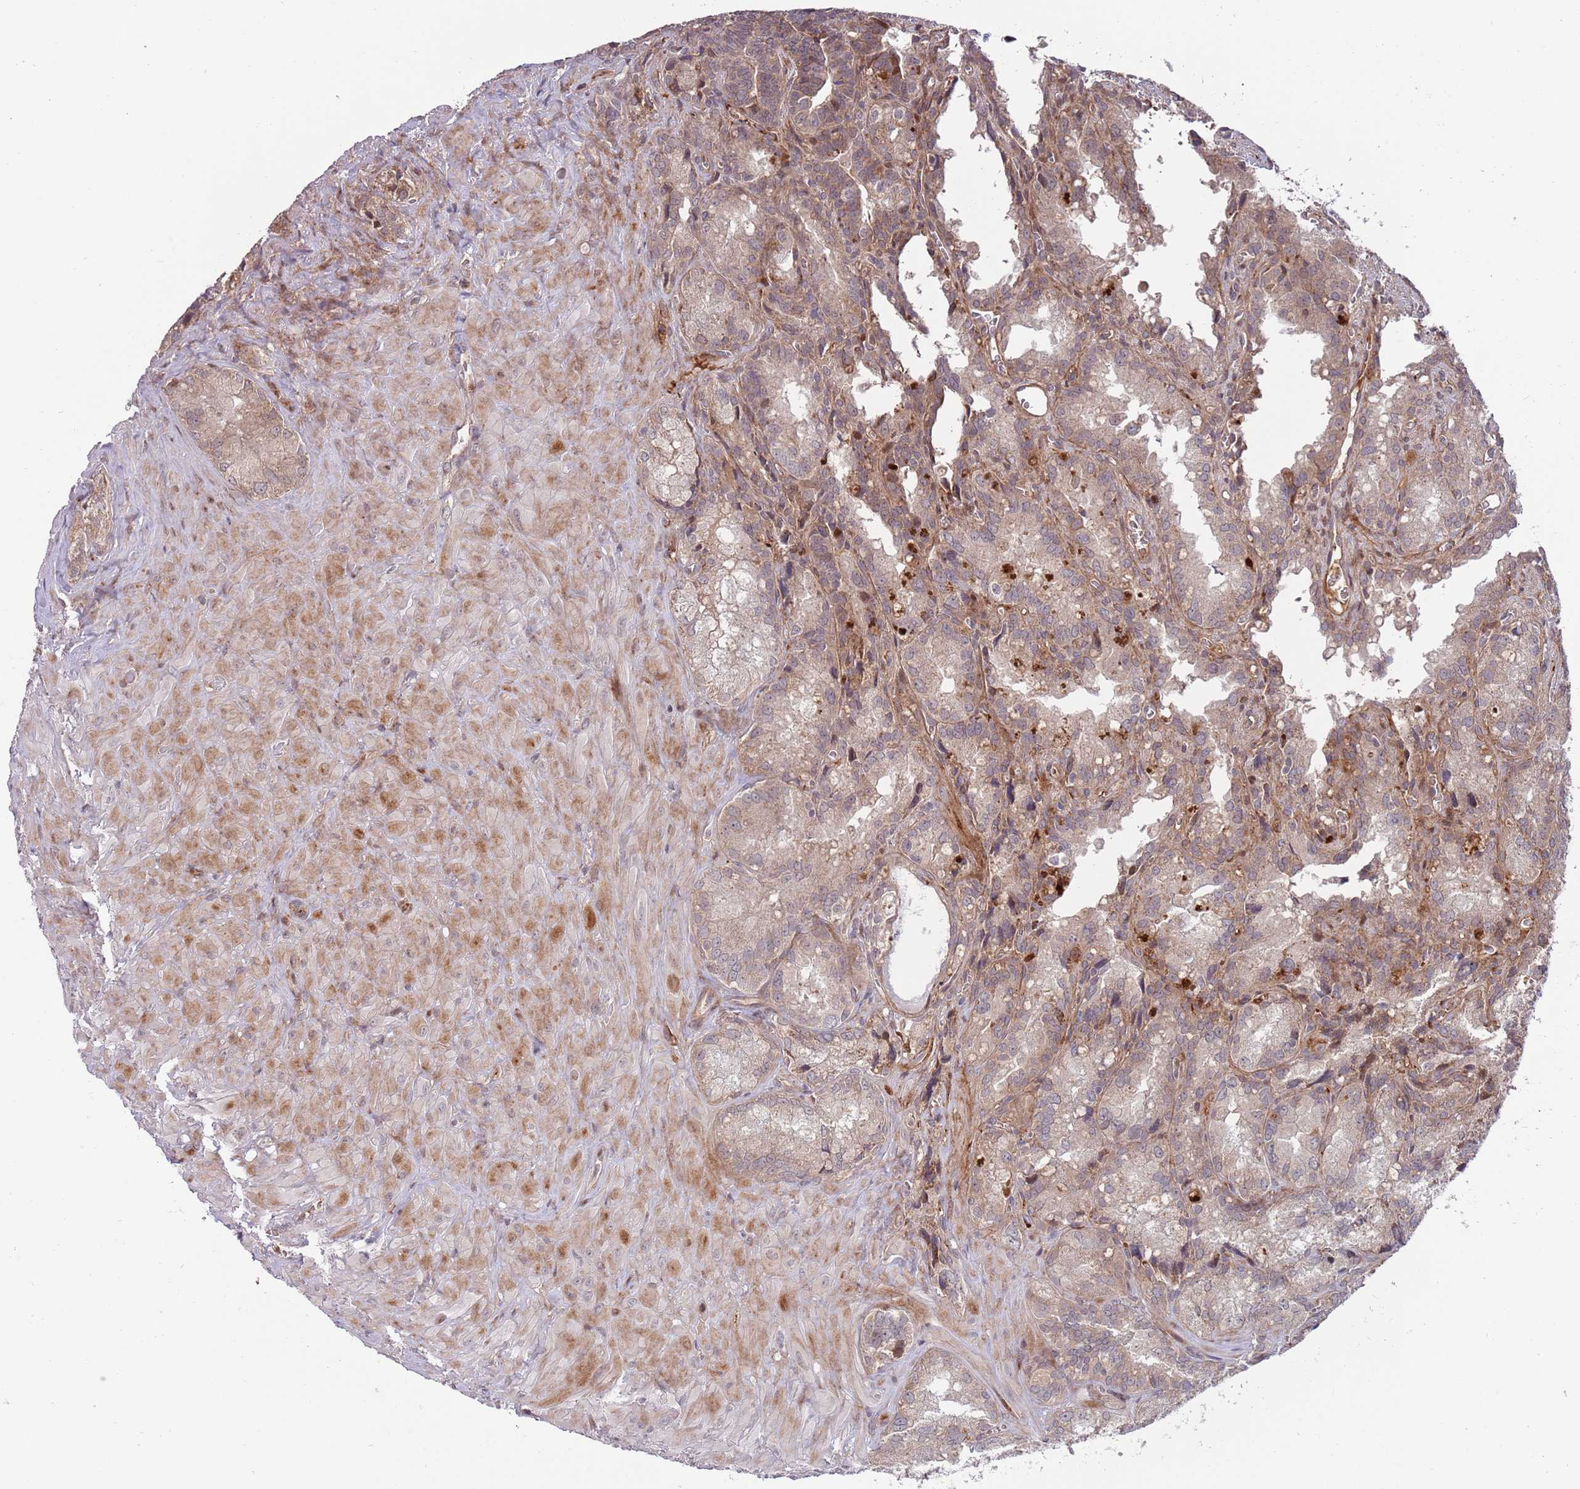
{"staining": {"intensity": "weak", "quantity": ">75%", "location": "cytoplasmic/membranous"}, "tissue": "seminal vesicle", "cell_type": "Glandular cells", "image_type": "normal", "snomed": [{"axis": "morphology", "description": "Normal tissue, NOS"}, {"axis": "topography", "description": "Seminal veicle"}], "caption": "Immunohistochemistry staining of benign seminal vesicle, which shows low levels of weak cytoplasmic/membranous expression in approximately >75% of glandular cells indicating weak cytoplasmic/membranous protein staining. The staining was performed using DAB (brown) for protein detection and nuclei were counterstained in hematoxylin (blue).", "gene": "NT5DC4", "patient": {"sex": "male", "age": 62}}